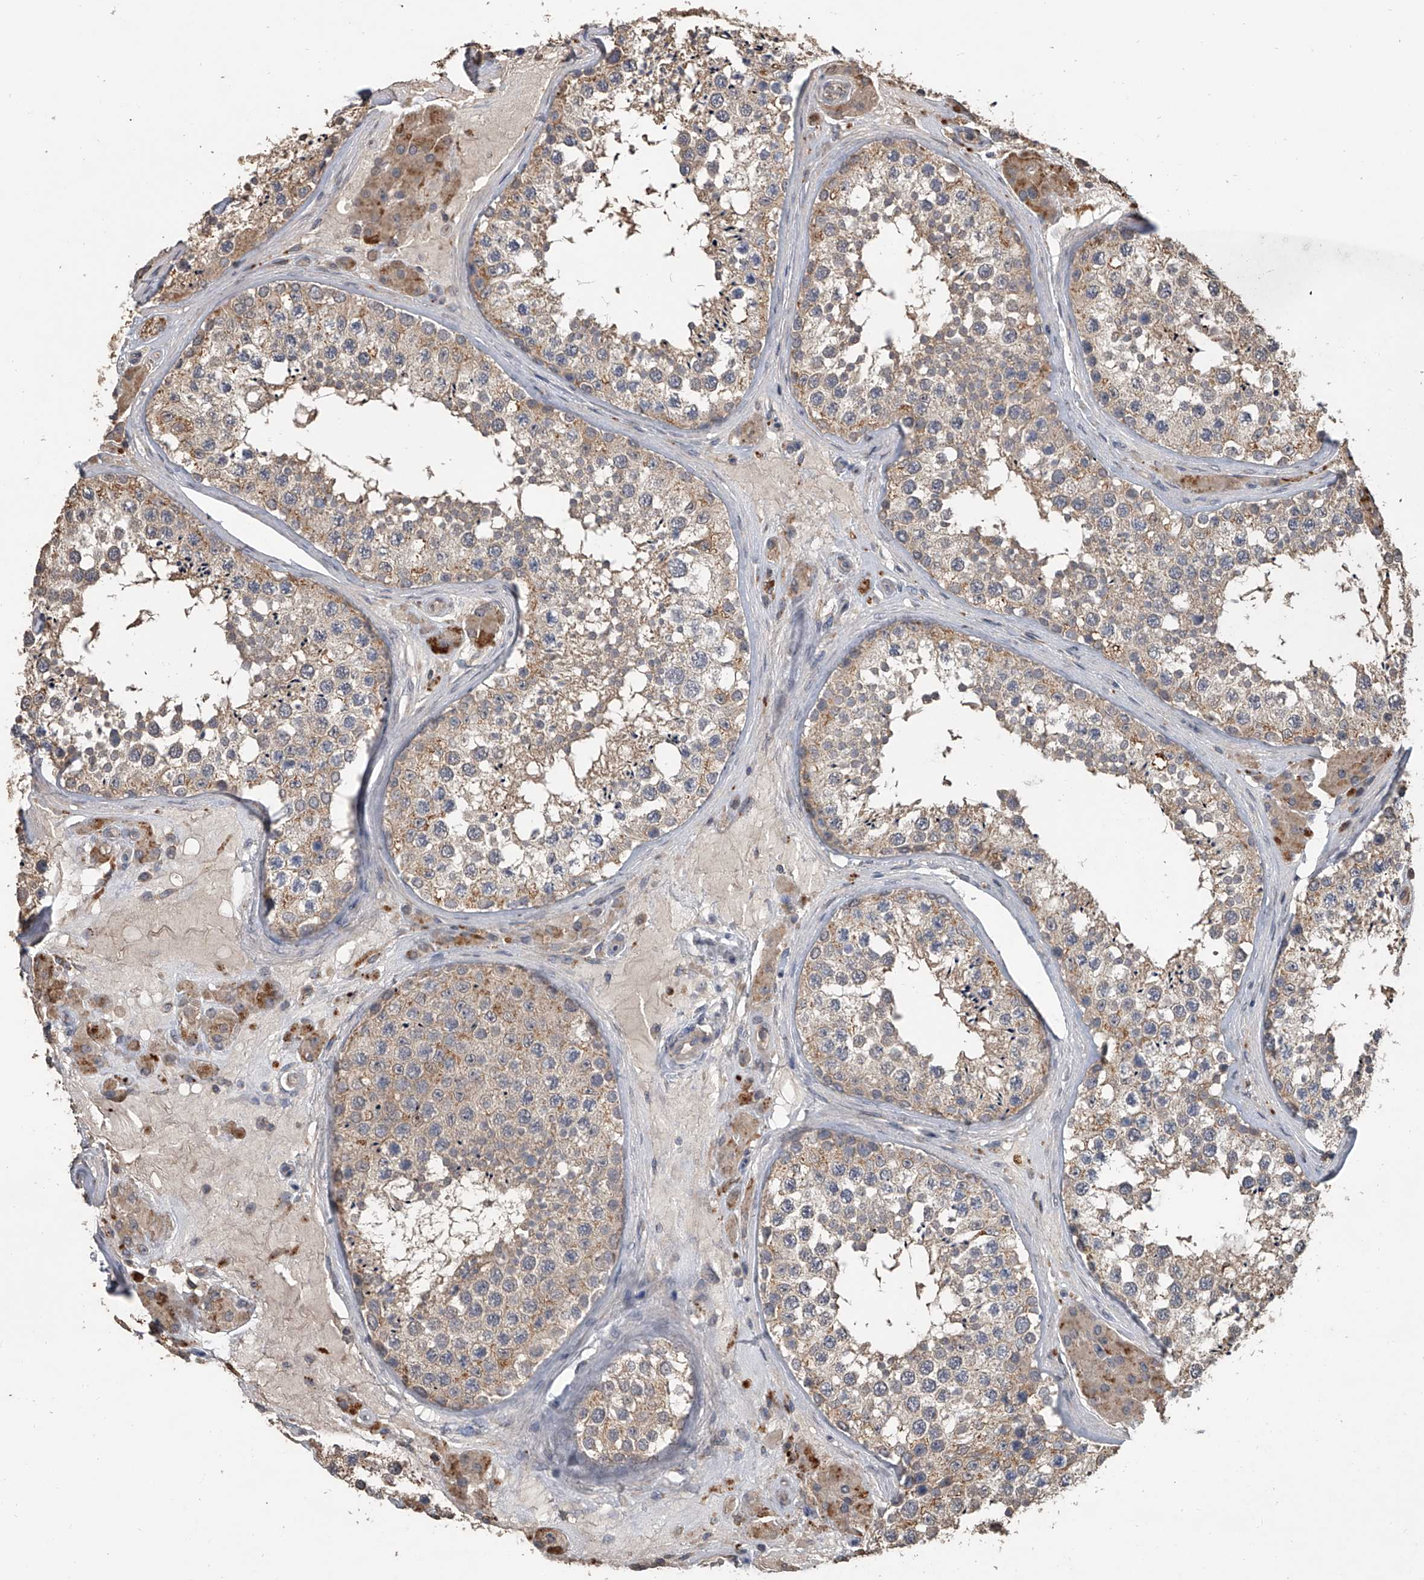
{"staining": {"intensity": "moderate", "quantity": "25%-75%", "location": "cytoplasmic/membranous"}, "tissue": "testis", "cell_type": "Cells in seminiferous ducts", "image_type": "normal", "snomed": [{"axis": "morphology", "description": "Normal tissue, NOS"}, {"axis": "topography", "description": "Testis"}], "caption": "Immunohistochemical staining of unremarkable testis displays medium levels of moderate cytoplasmic/membranous expression in approximately 25%-75% of cells in seminiferous ducts. (IHC, brightfield microscopy, high magnification).", "gene": "DOCK9", "patient": {"sex": "male", "age": 46}}